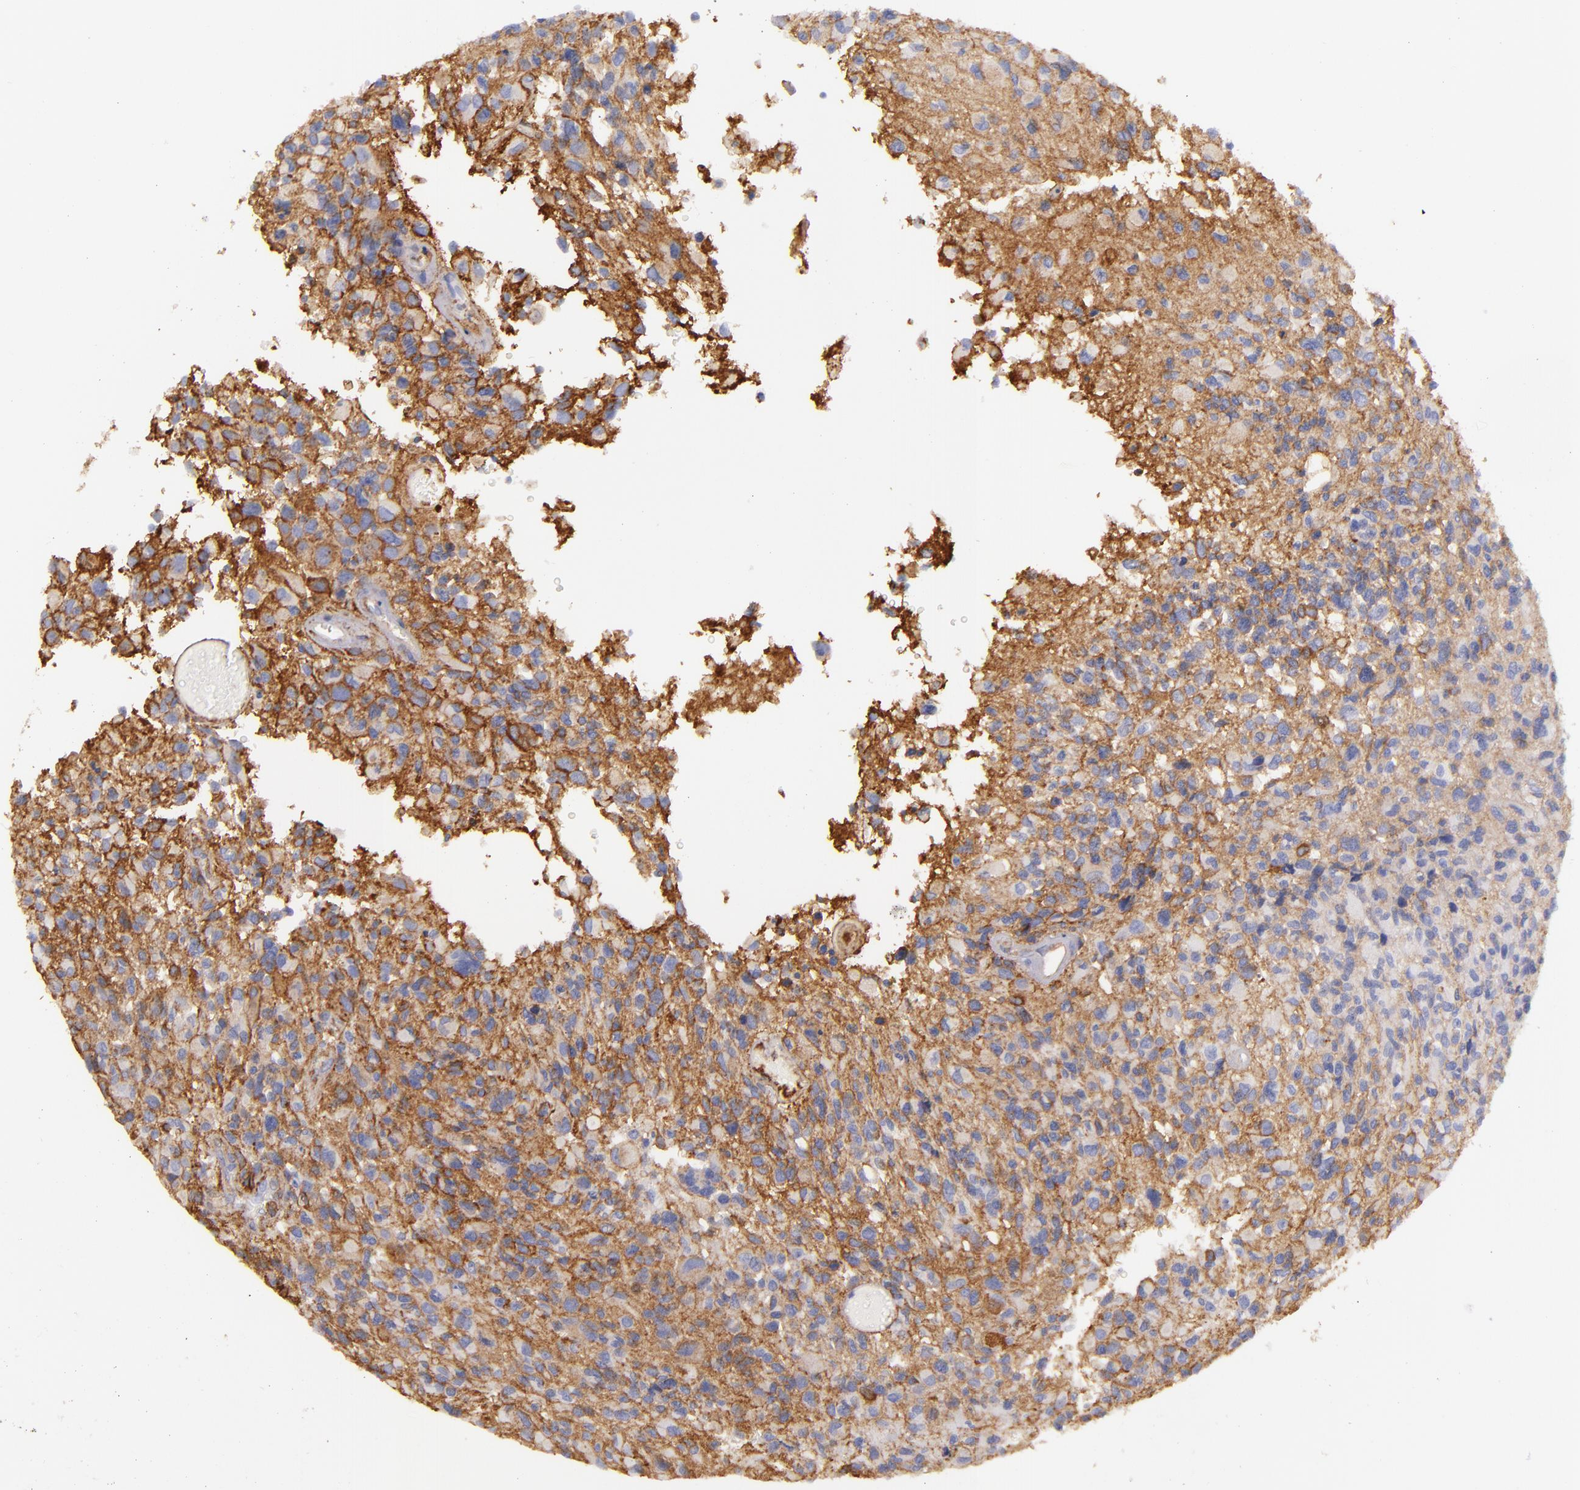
{"staining": {"intensity": "moderate", "quantity": ">75%", "location": "cytoplasmic/membranous"}, "tissue": "glioma", "cell_type": "Tumor cells", "image_type": "cancer", "snomed": [{"axis": "morphology", "description": "Glioma, malignant, High grade"}, {"axis": "topography", "description": "Brain"}], "caption": "There is medium levels of moderate cytoplasmic/membranous positivity in tumor cells of high-grade glioma (malignant), as demonstrated by immunohistochemical staining (brown color).", "gene": "CD151", "patient": {"sex": "male", "age": 69}}